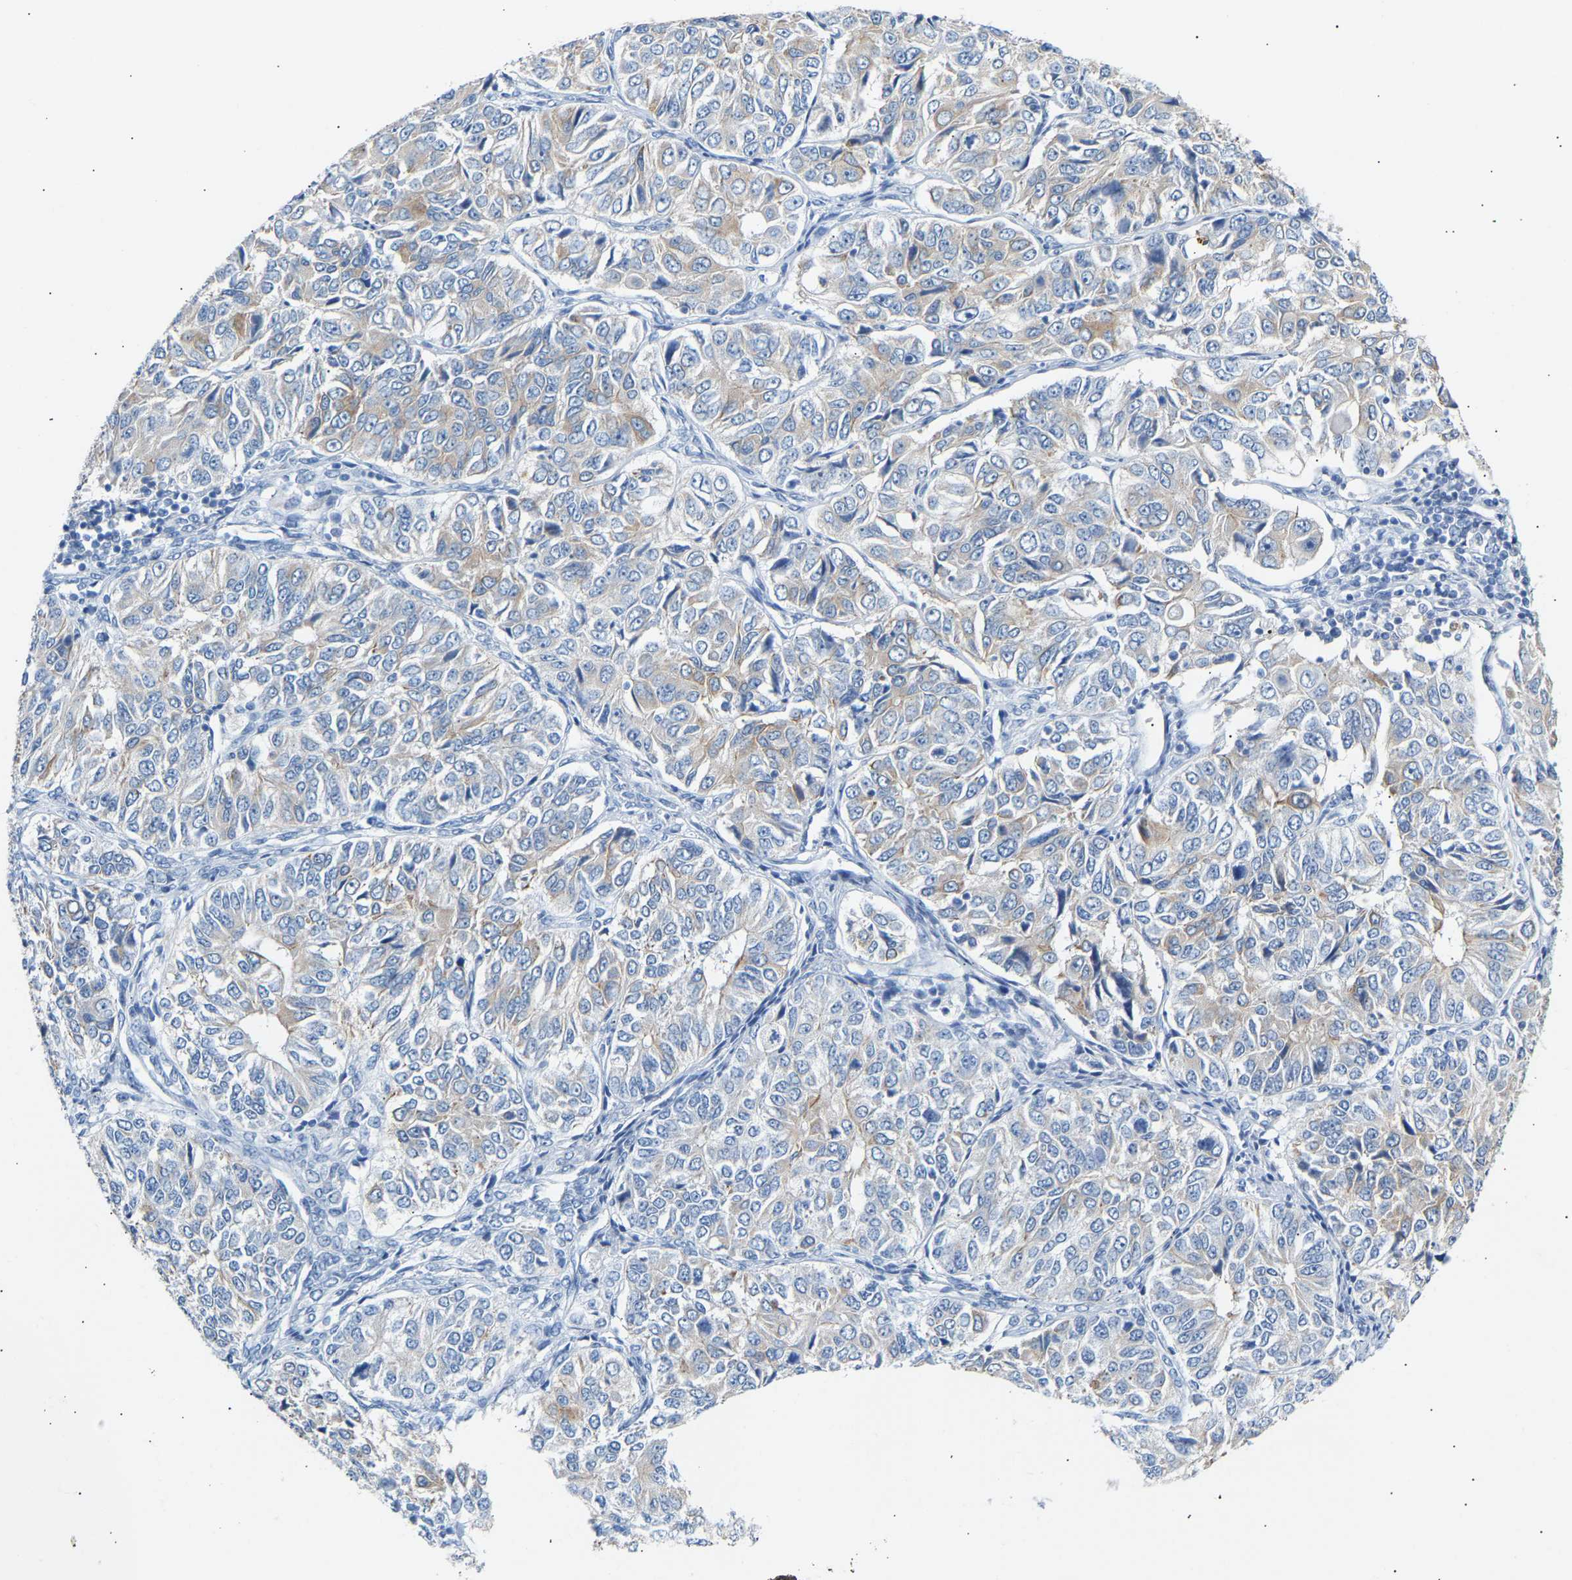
{"staining": {"intensity": "weak", "quantity": "<25%", "location": "cytoplasmic/membranous"}, "tissue": "ovarian cancer", "cell_type": "Tumor cells", "image_type": "cancer", "snomed": [{"axis": "morphology", "description": "Carcinoma, endometroid"}, {"axis": "topography", "description": "Ovary"}], "caption": "This is a histopathology image of immunohistochemistry (IHC) staining of endometroid carcinoma (ovarian), which shows no expression in tumor cells.", "gene": "PEX1", "patient": {"sex": "female", "age": 51}}